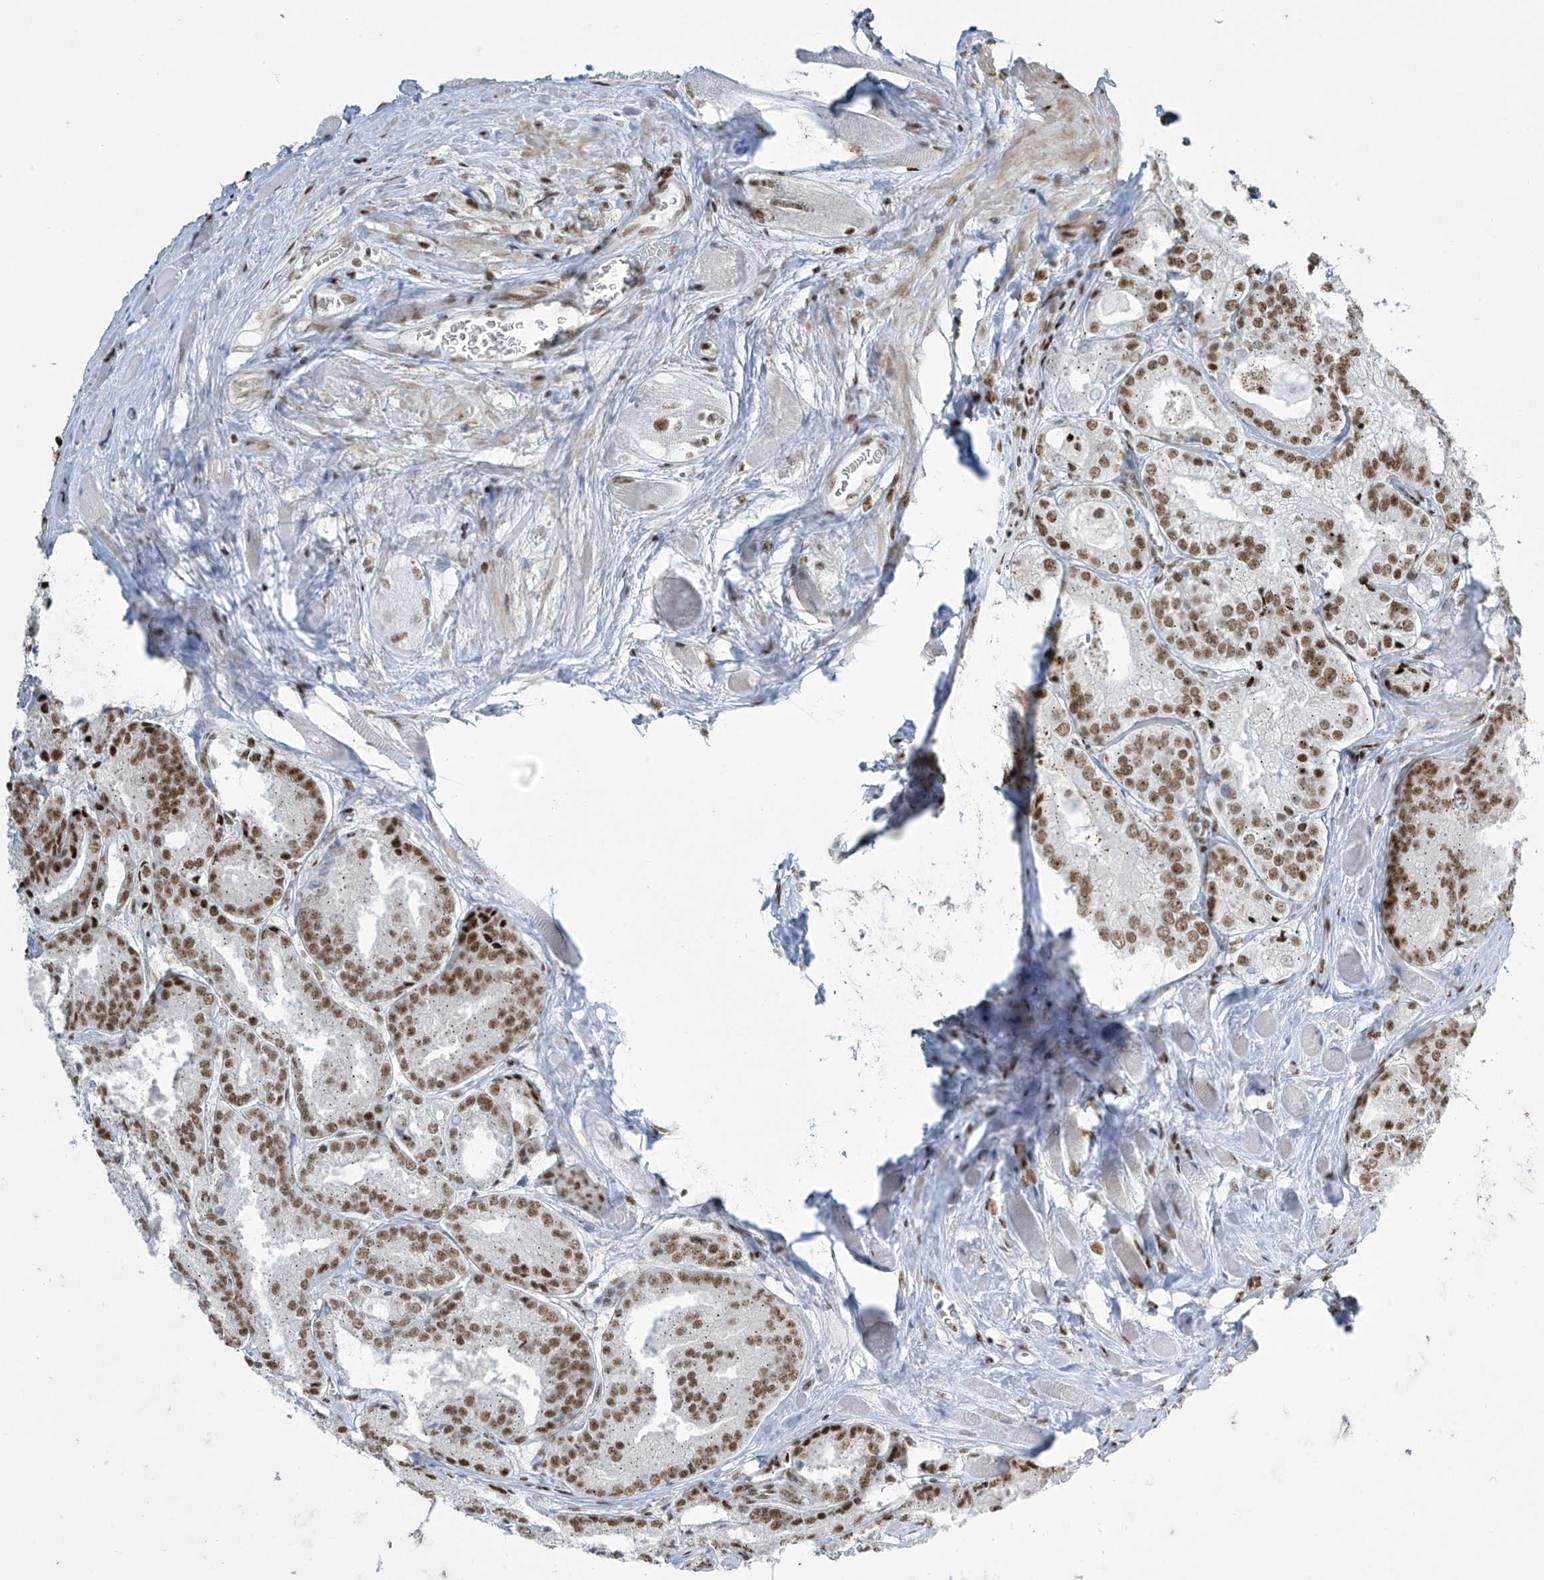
{"staining": {"intensity": "moderate", "quantity": ">75%", "location": "nuclear"}, "tissue": "prostate cancer", "cell_type": "Tumor cells", "image_type": "cancer", "snomed": [{"axis": "morphology", "description": "Adenocarcinoma, Low grade"}, {"axis": "topography", "description": "Prostate"}], "caption": "Human prostate cancer stained with a protein marker demonstrates moderate staining in tumor cells.", "gene": "MS4A6A", "patient": {"sex": "male", "age": 67}}